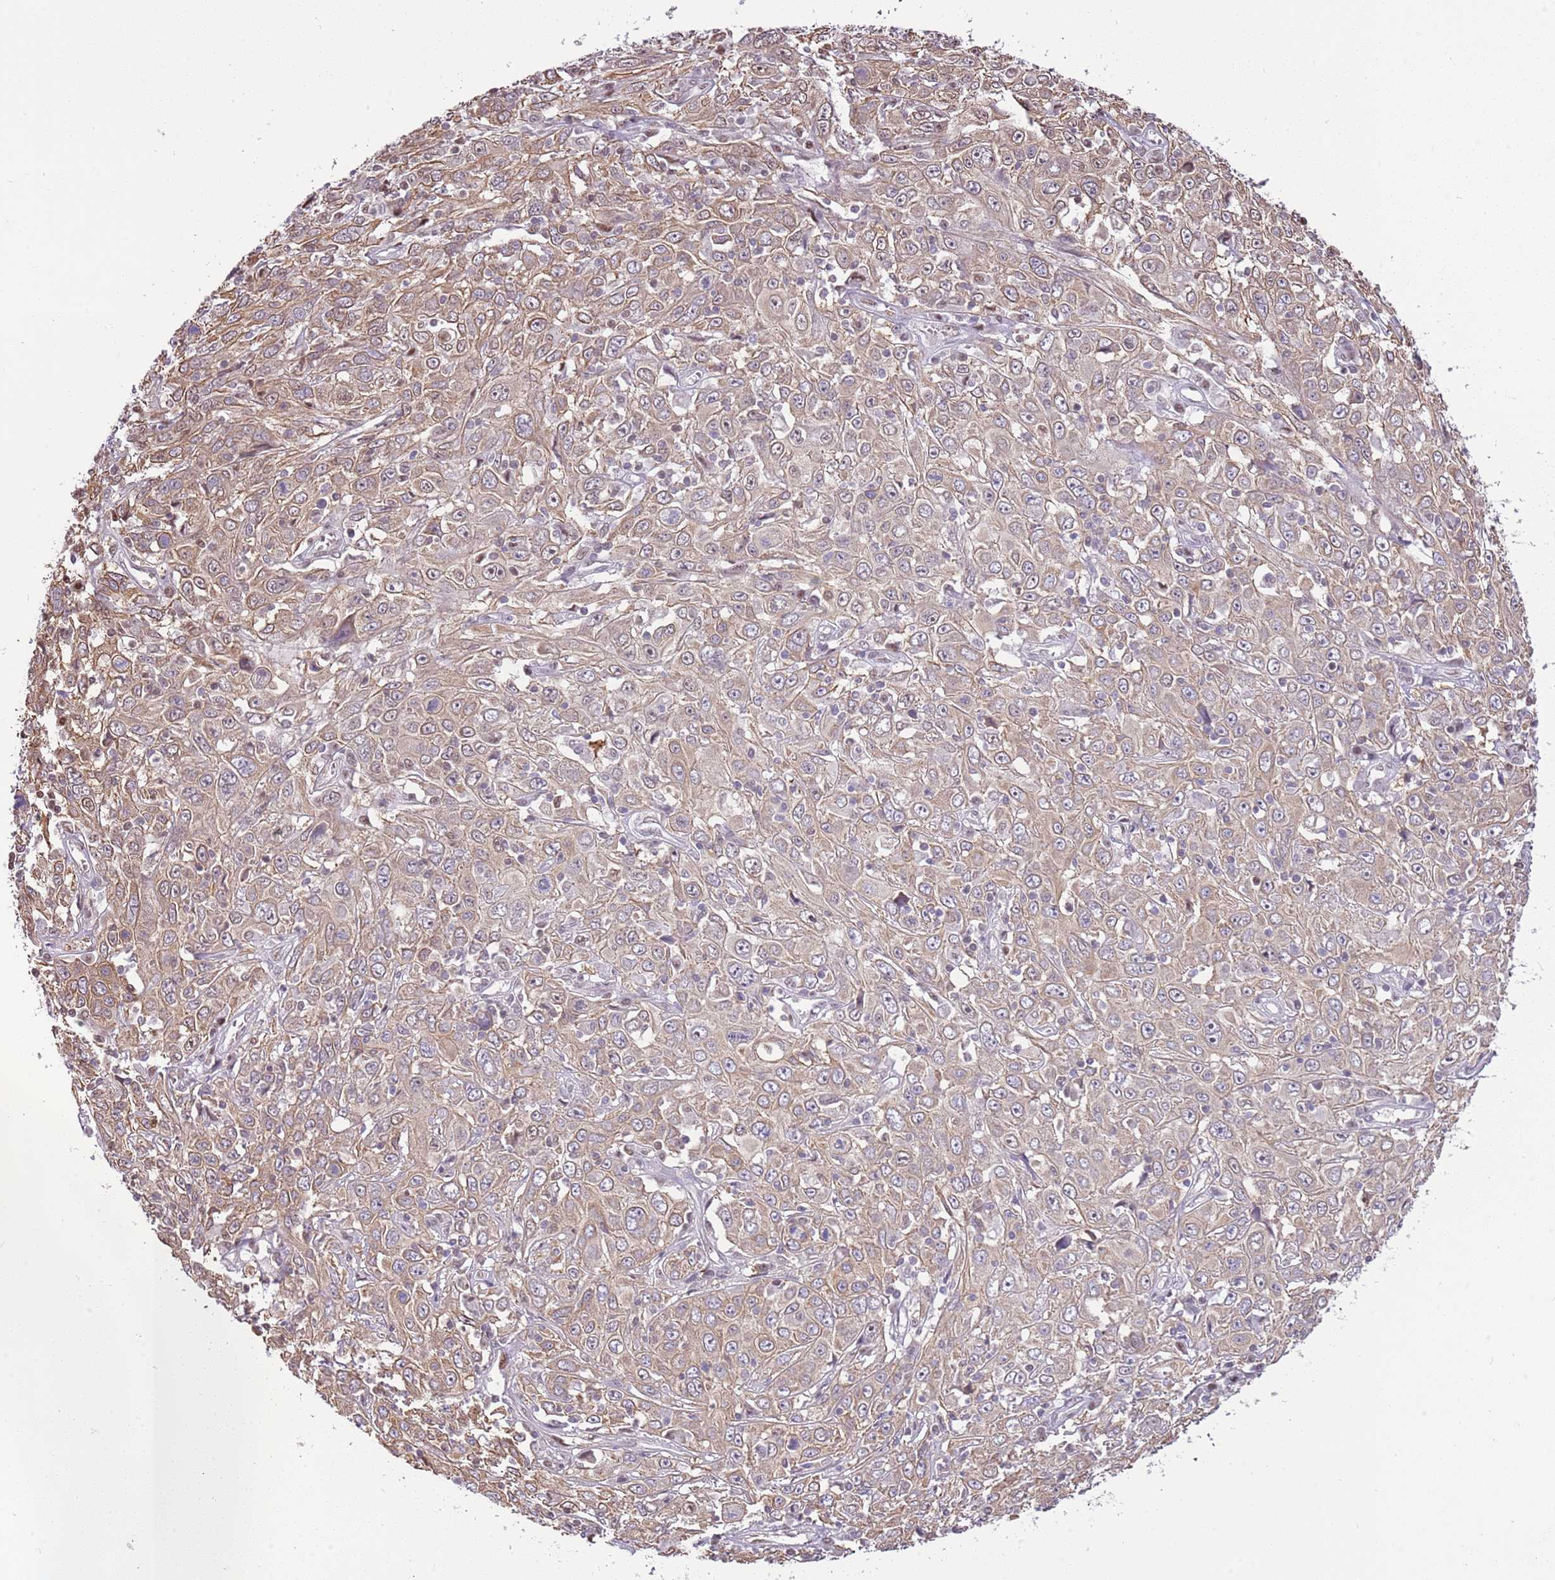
{"staining": {"intensity": "weak", "quantity": ">75%", "location": "cytoplasmic/membranous,nuclear"}, "tissue": "cervical cancer", "cell_type": "Tumor cells", "image_type": "cancer", "snomed": [{"axis": "morphology", "description": "Squamous cell carcinoma, NOS"}, {"axis": "topography", "description": "Cervix"}], "caption": "Approximately >75% of tumor cells in human cervical cancer (squamous cell carcinoma) demonstrate weak cytoplasmic/membranous and nuclear protein expression as visualized by brown immunohistochemical staining.", "gene": "RFK", "patient": {"sex": "female", "age": 46}}